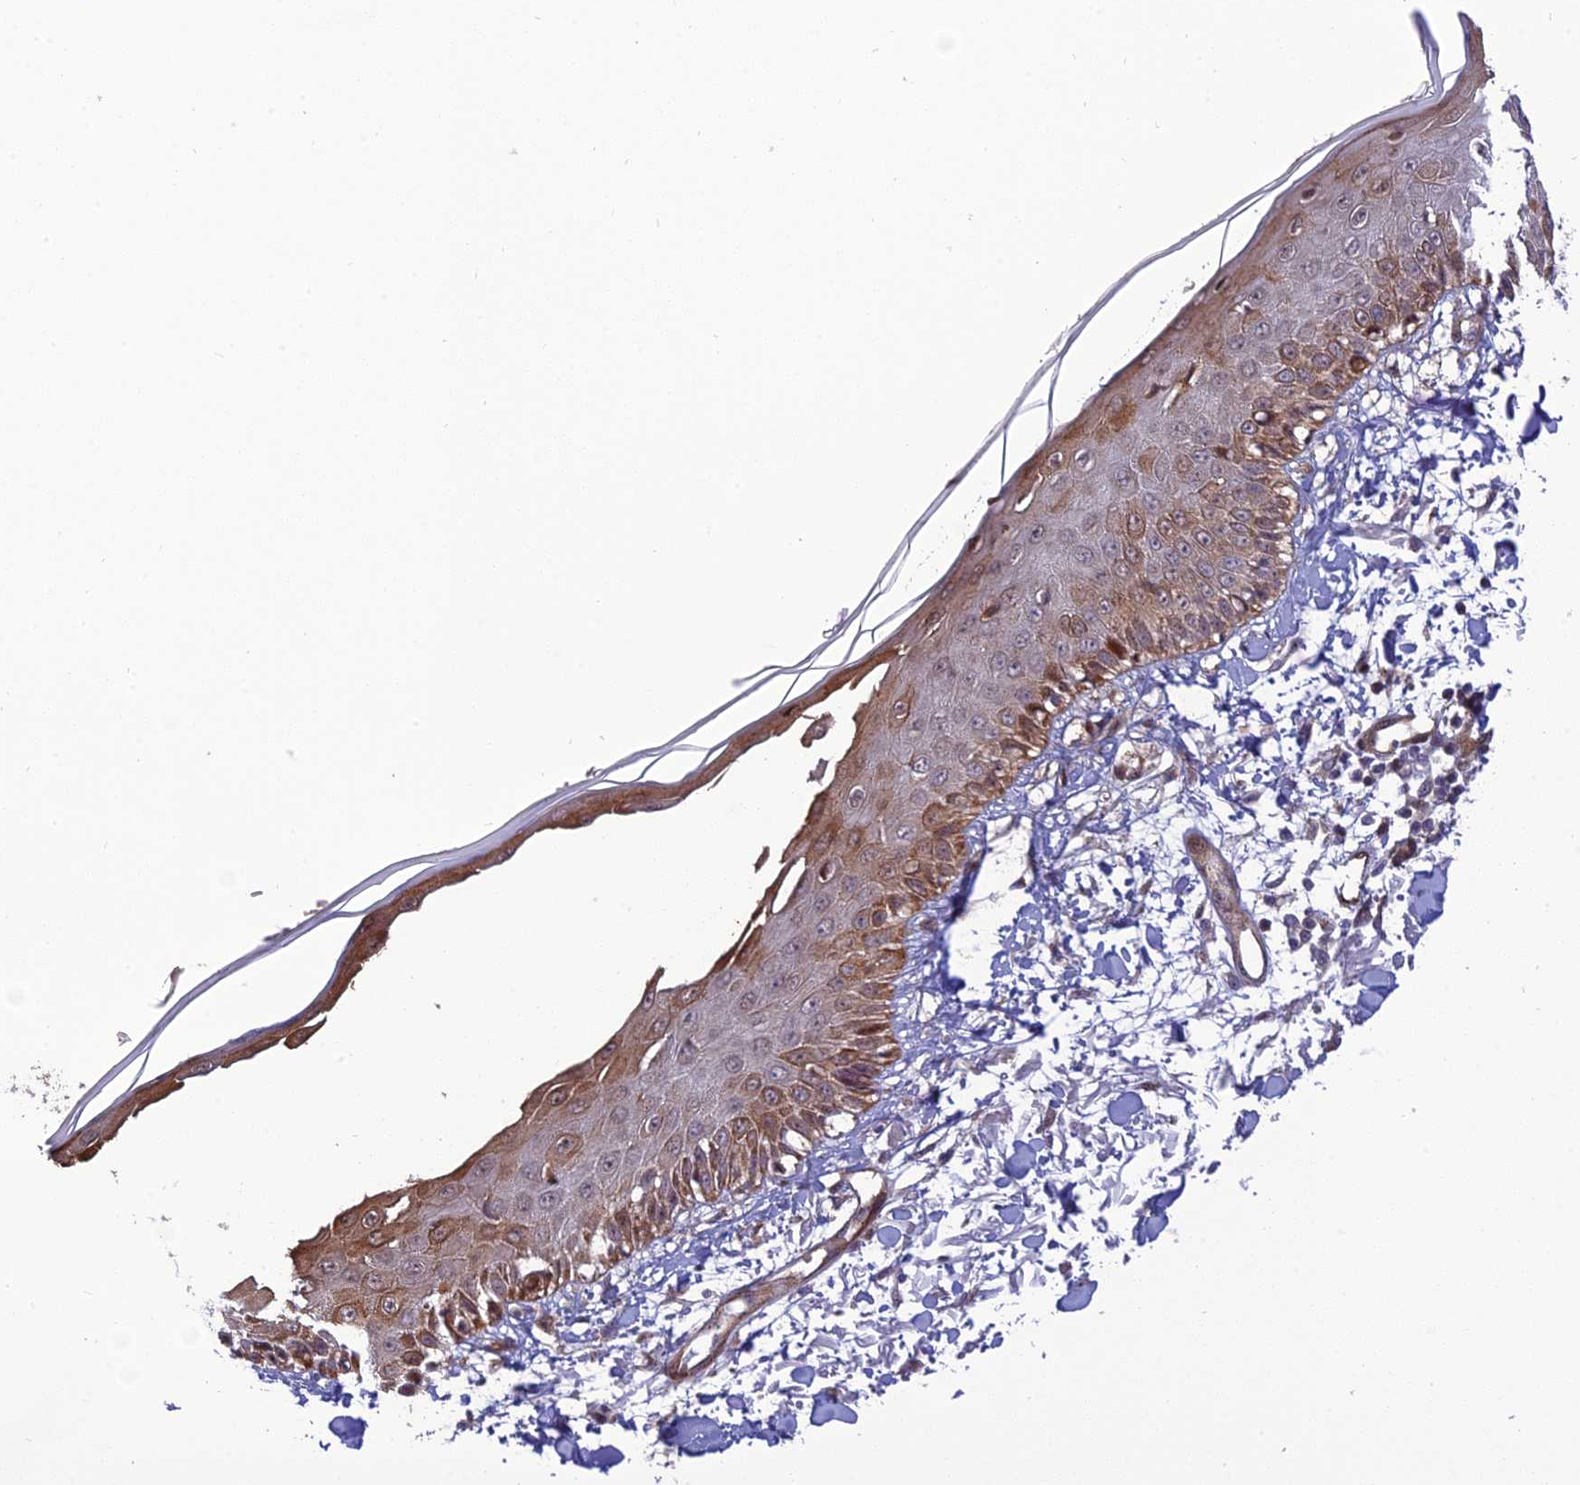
{"staining": {"intensity": "weak", "quantity": ">75%", "location": "cytoplasmic/membranous"}, "tissue": "skin", "cell_type": "Fibroblasts", "image_type": "normal", "snomed": [{"axis": "morphology", "description": "Normal tissue, NOS"}, {"axis": "morphology", "description": "Squamous cell carcinoma, NOS"}, {"axis": "topography", "description": "Skin"}, {"axis": "topography", "description": "Peripheral nerve tissue"}], "caption": "Immunohistochemistry micrograph of unremarkable skin: skin stained using immunohistochemistry (IHC) shows low levels of weak protein expression localized specifically in the cytoplasmic/membranous of fibroblasts, appearing as a cytoplasmic/membranous brown color.", "gene": "ZNF584", "patient": {"sex": "male", "age": 83}}